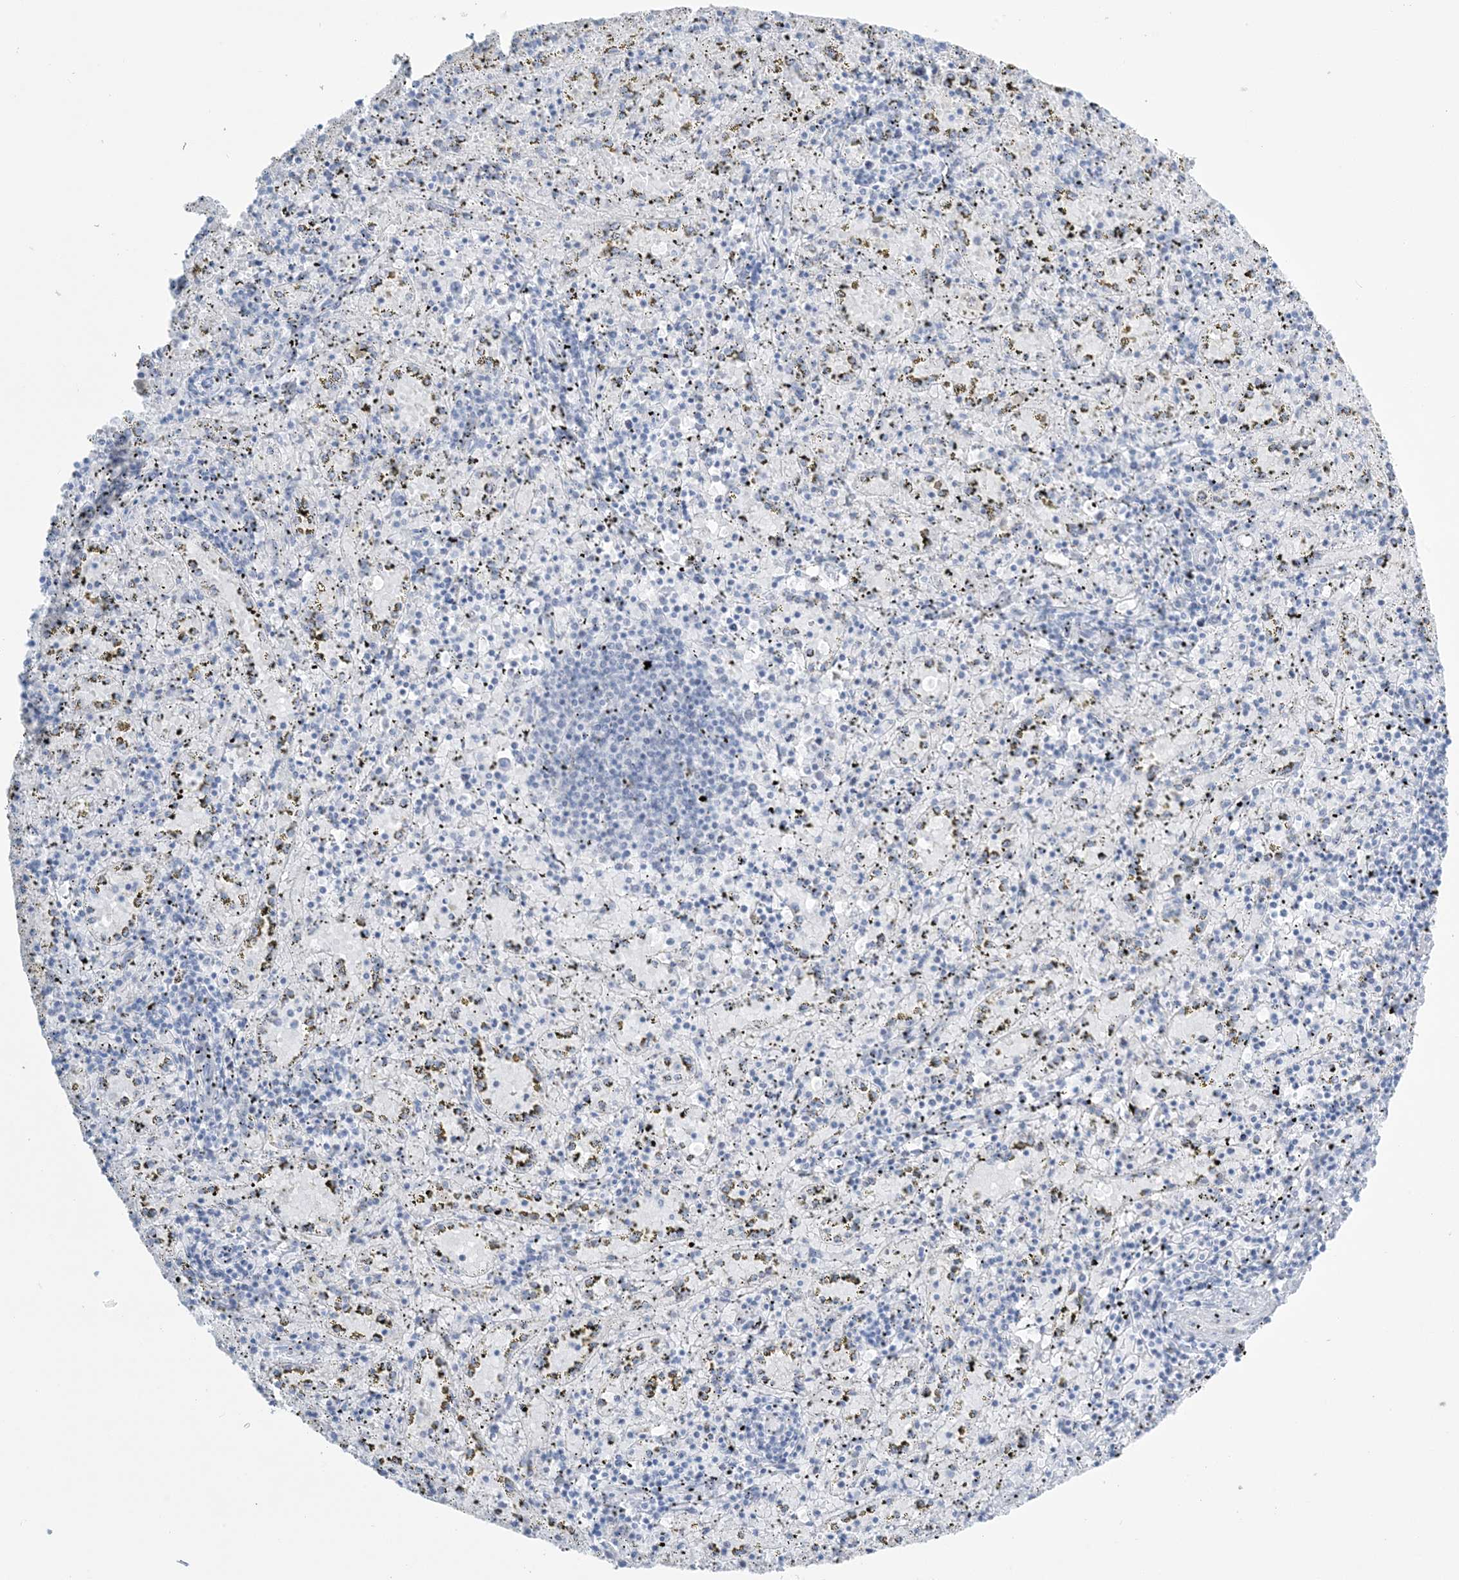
{"staining": {"intensity": "negative", "quantity": "none", "location": "none"}, "tissue": "spleen", "cell_type": "Cells in red pulp", "image_type": "normal", "snomed": [{"axis": "morphology", "description": "Normal tissue, NOS"}, {"axis": "topography", "description": "Spleen"}], "caption": "There is no significant positivity in cells in red pulp of spleen. (DAB immunohistochemistry with hematoxylin counter stain).", "gene": "AGXT", "patient": {"sex": "male", "age": 11}}